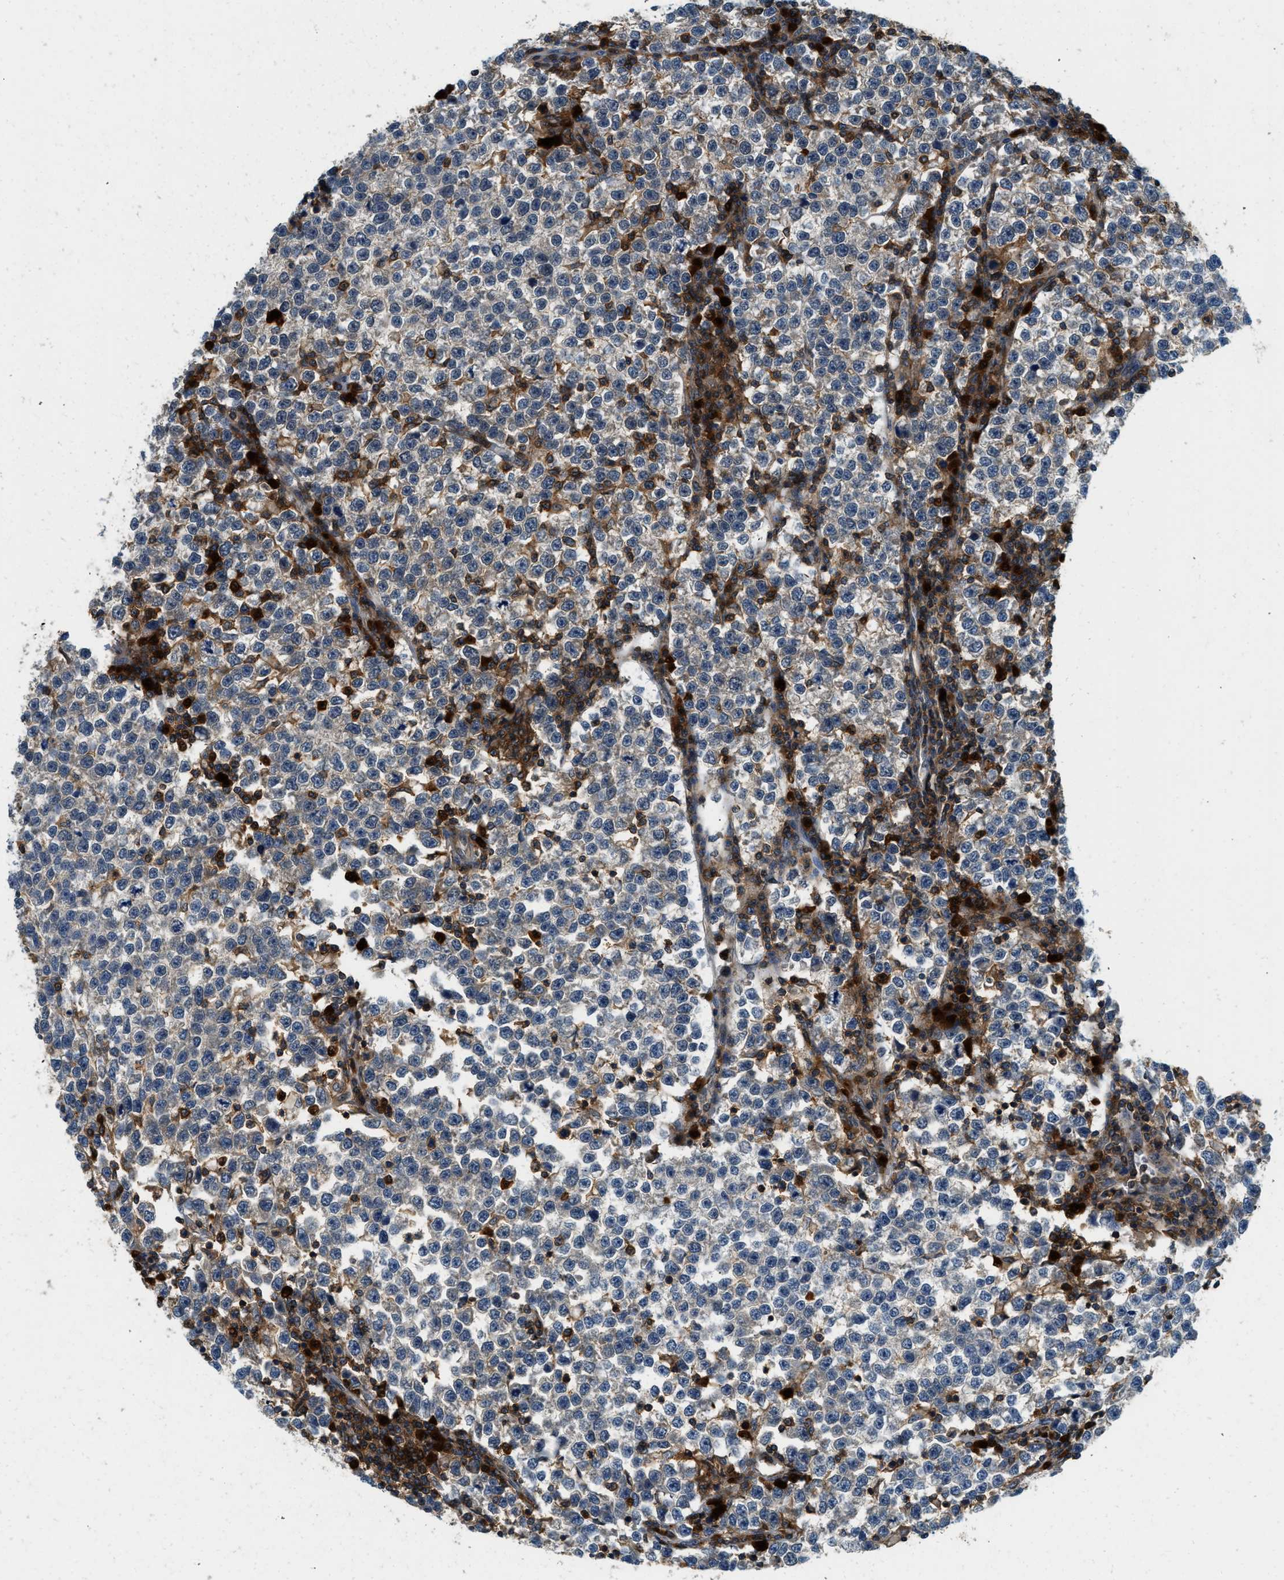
{"staining": {"intensity": "negative", "quantity": "none", "location": "none"}, "tissue": "testis cancer", "cell_type": "Tumor cells", "image_type": "cancer", "snomed": [{"axis": "morphology", "description": "Normal tissue, NOS"}, {"axis": "morphology", "description": "Seminoma, NOS"}, {"axis": "topography", "description": "Testis"}], "caption": "Immunohistochemistry photomicrograph of human testis cancer (seminoma) stained for a protein (brown), which reveals no positivity in tumor cells. (Brightfield microscopy of DAB IHC at high magnification).", "gene": "GMPPB", "patient": {"sex": "male", "age": 43}}